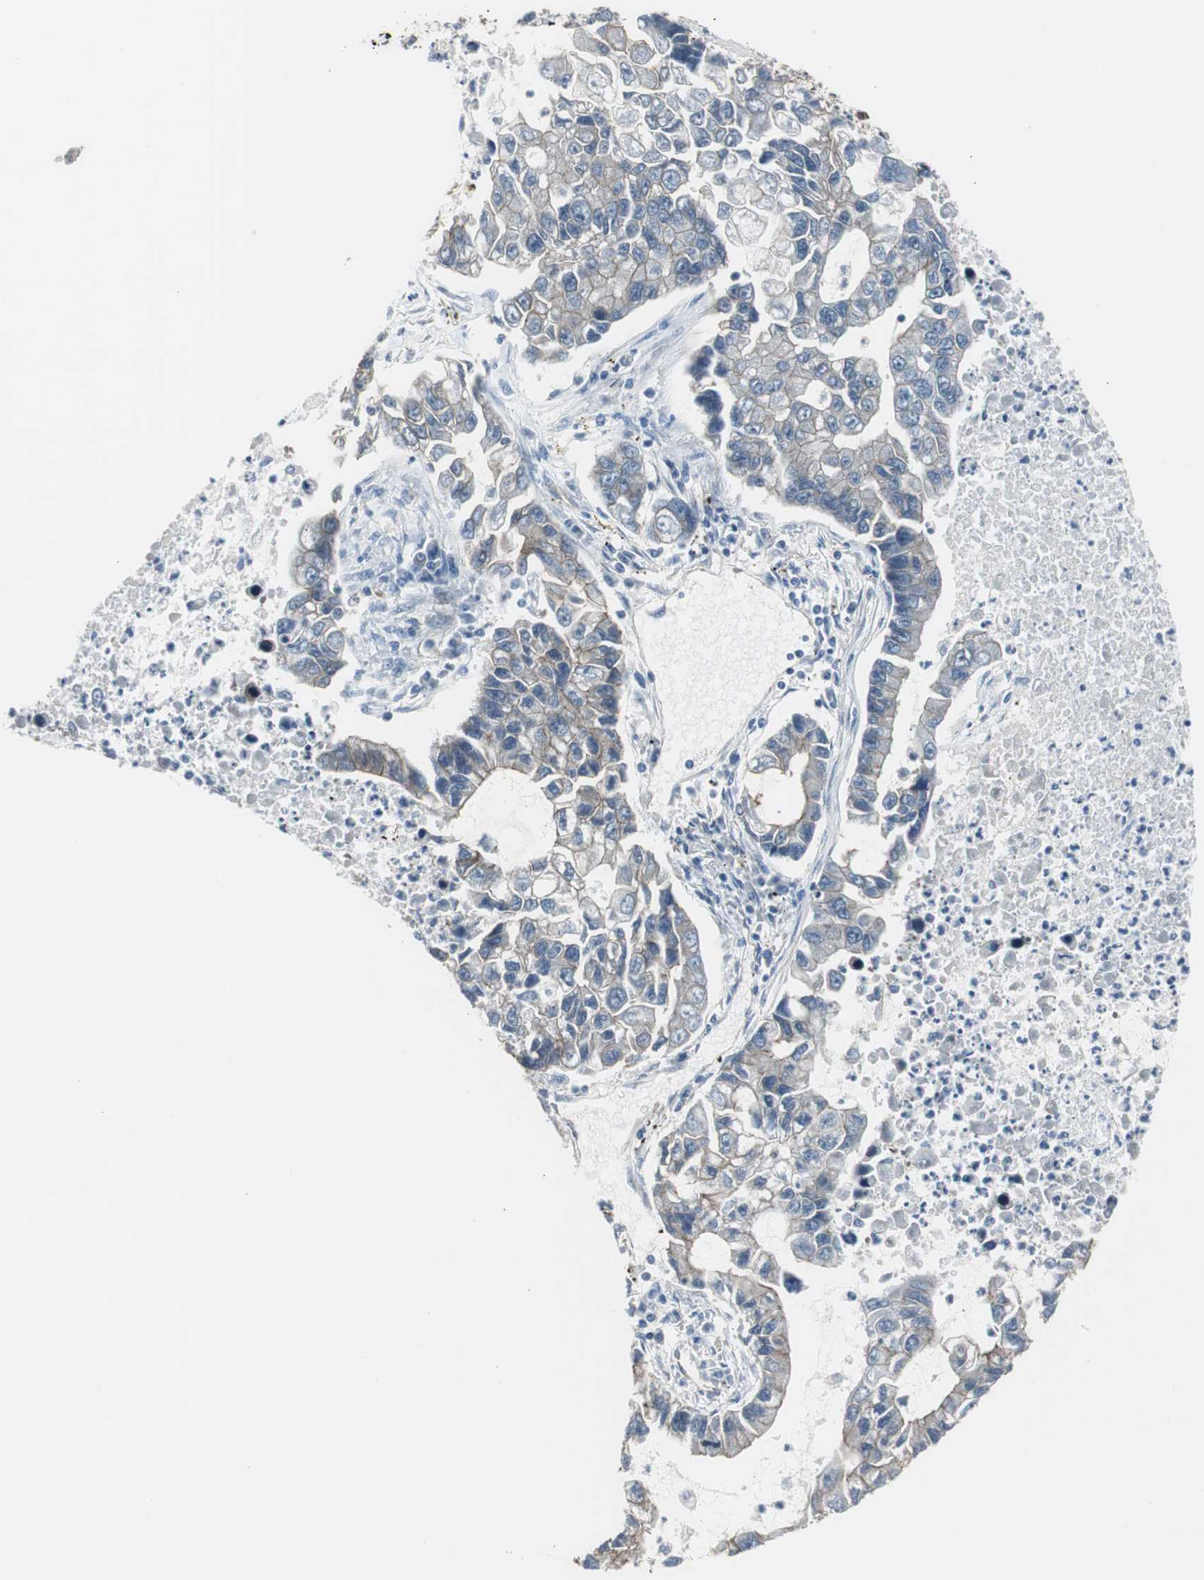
{"staining": {"intensity": "weak", "quantity": "25%-75%", "location": "cytoplasmic/membranous"}, "tissue": "lung cancer", "cell_type": "Tumor cells", "image_type": "cancer", "snomed": [{"axis": "morphology", "description": "Adenocarcinoma, NOS"}, {"axis": "topography", "description": "Lung"}], "caption": "IHC photomicrograph of human lung cancer (adenocarcinoma) stained for a protein (brown), which shows low levels of weak cytoplasmic/membranous staining in approximately 25%-75% of tumor cells.", "gene": "STXBP4", "patient": {"sex": "female", "age": 51}}